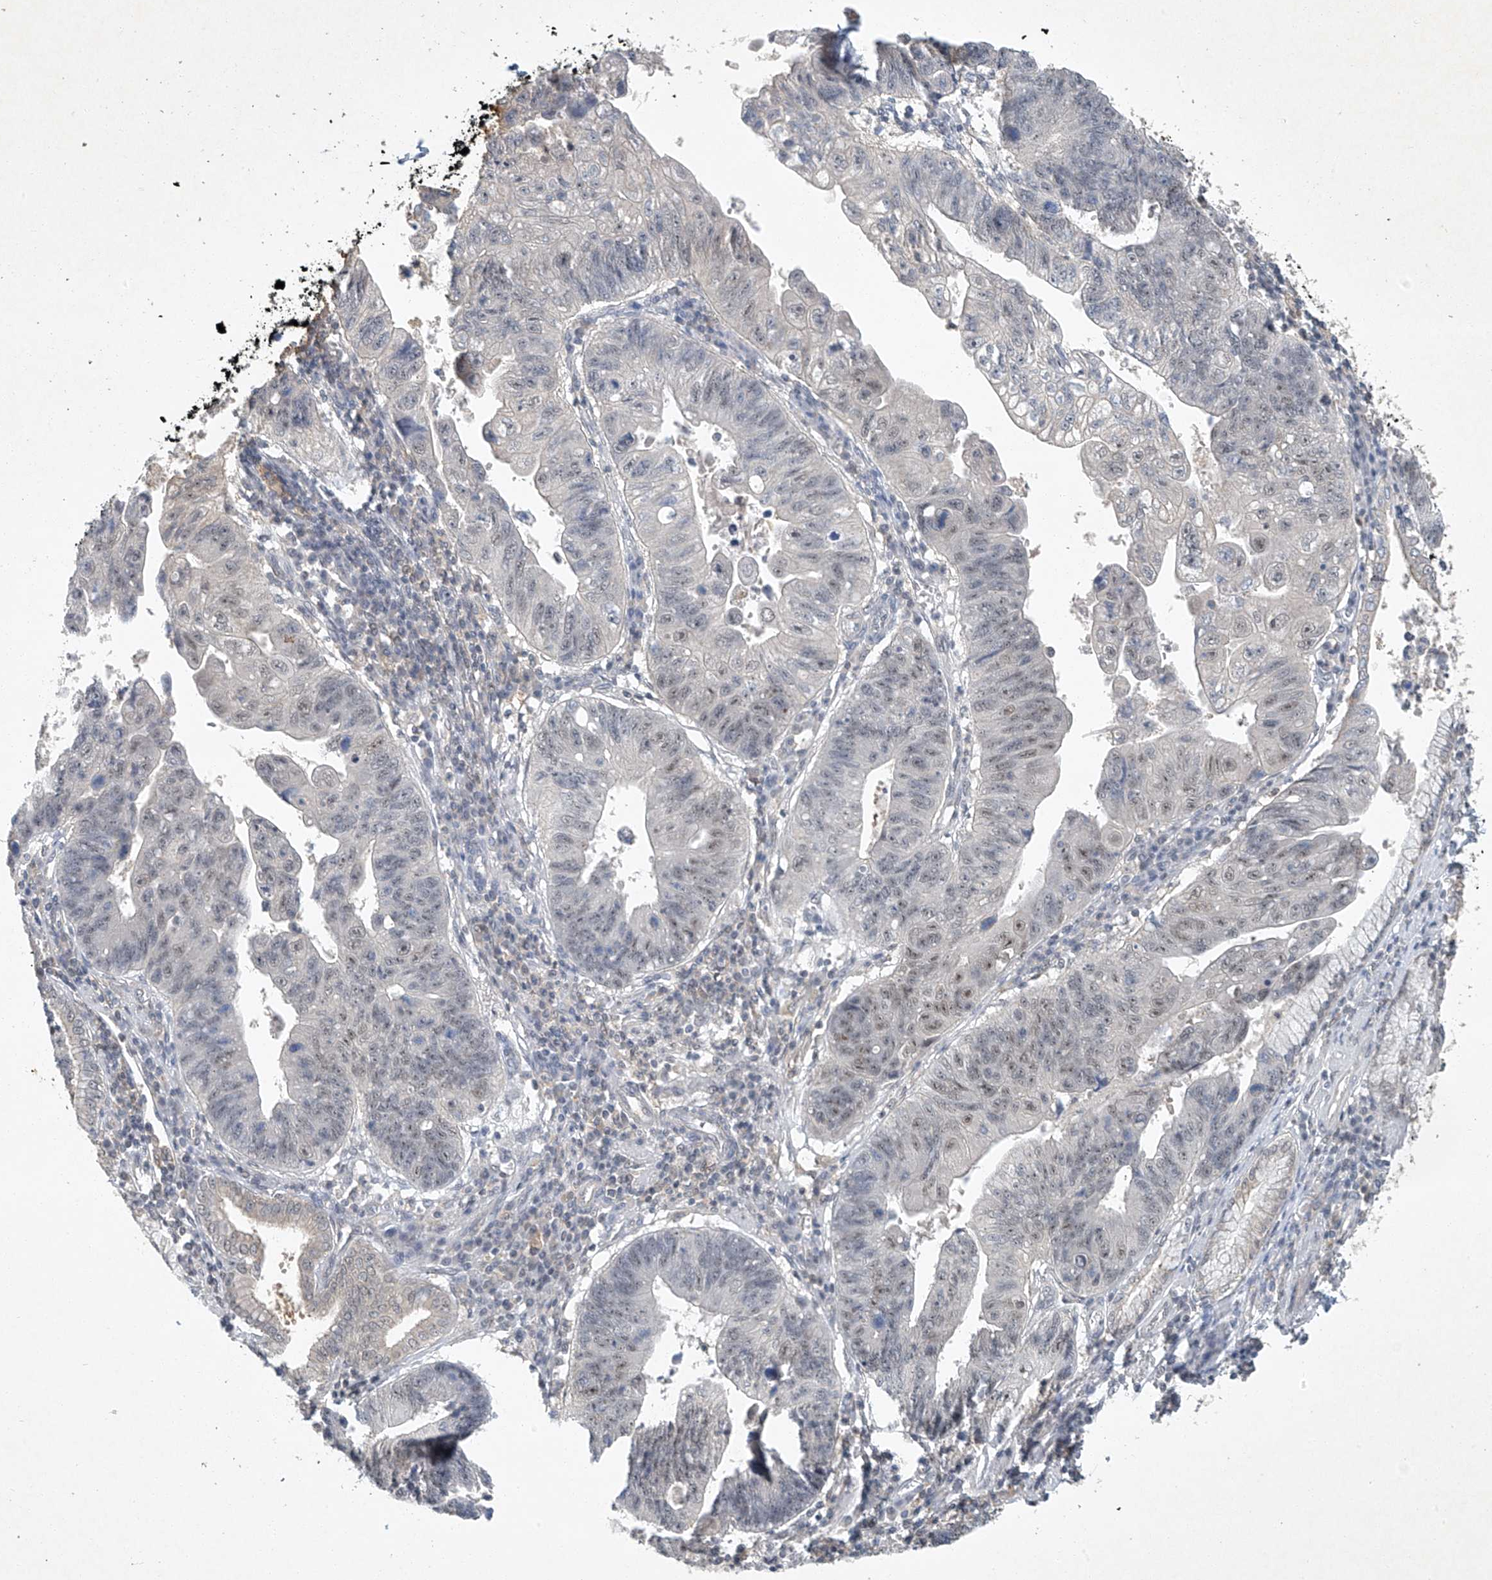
{"staining": {"intensity": "weak", "quantity": "<25%", "location": "nuclear"}, "tissue": "stomach cancer", "cell_type": "Tumor cells", "image_type": "cancer", "snomed": [{"axis": "morphology", "description": "Adenocarcinoma, NOS"}, {"axis": "topography", "description": "Stomach"}], "caption": "The immunohistochemistry histopathology image has no significant positivity in tumor cells of adenocarcinoma (stomach) tissue. Brightfield microscopy of immunohistochemistry stained with DAB (3,3'-diaminobenzidine) (brown) and hematoxylin (blue), captured at high magnification.", "gene": "TAF8", "patient": {"sex": "male", "age": 59}}